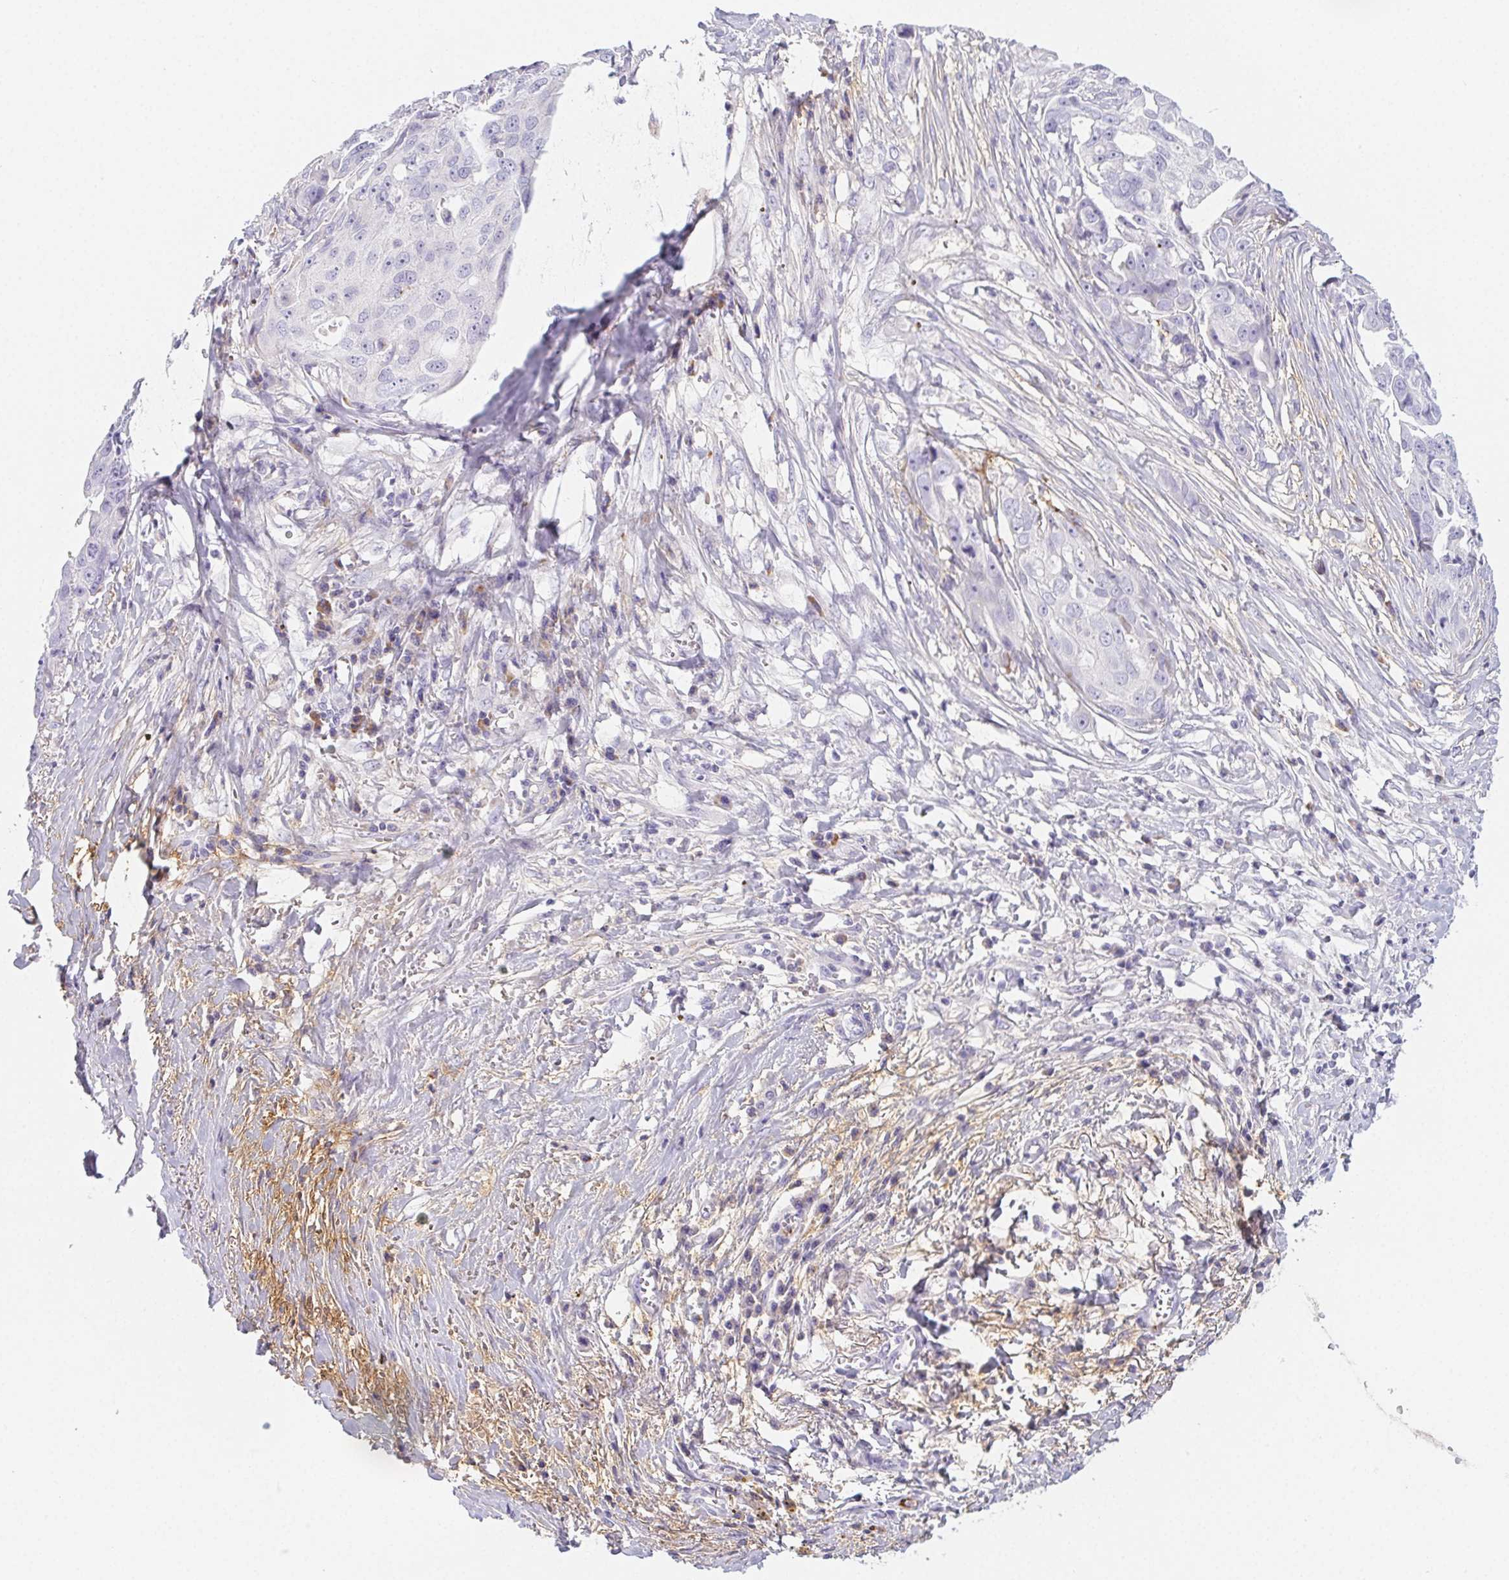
{"staining": {"intensity": "negative", "quantity": "none", "location": "none"}, "tissue": "ovarian cancer", "cell_type": "Tumor cells", "image_type": "cancer", "snomed": [{"axis": "morphology", "description": "Carcinoma, endometroid"}, {"axis": "topography", "description": "Ovary"}], "caption": "Protein analysis of ovarian cancer (endometroid carcinoma) reveals no significant positivity in tumor cells.", "gene": "ITIH2", "patient": {"sex": "female", "age": 70}}